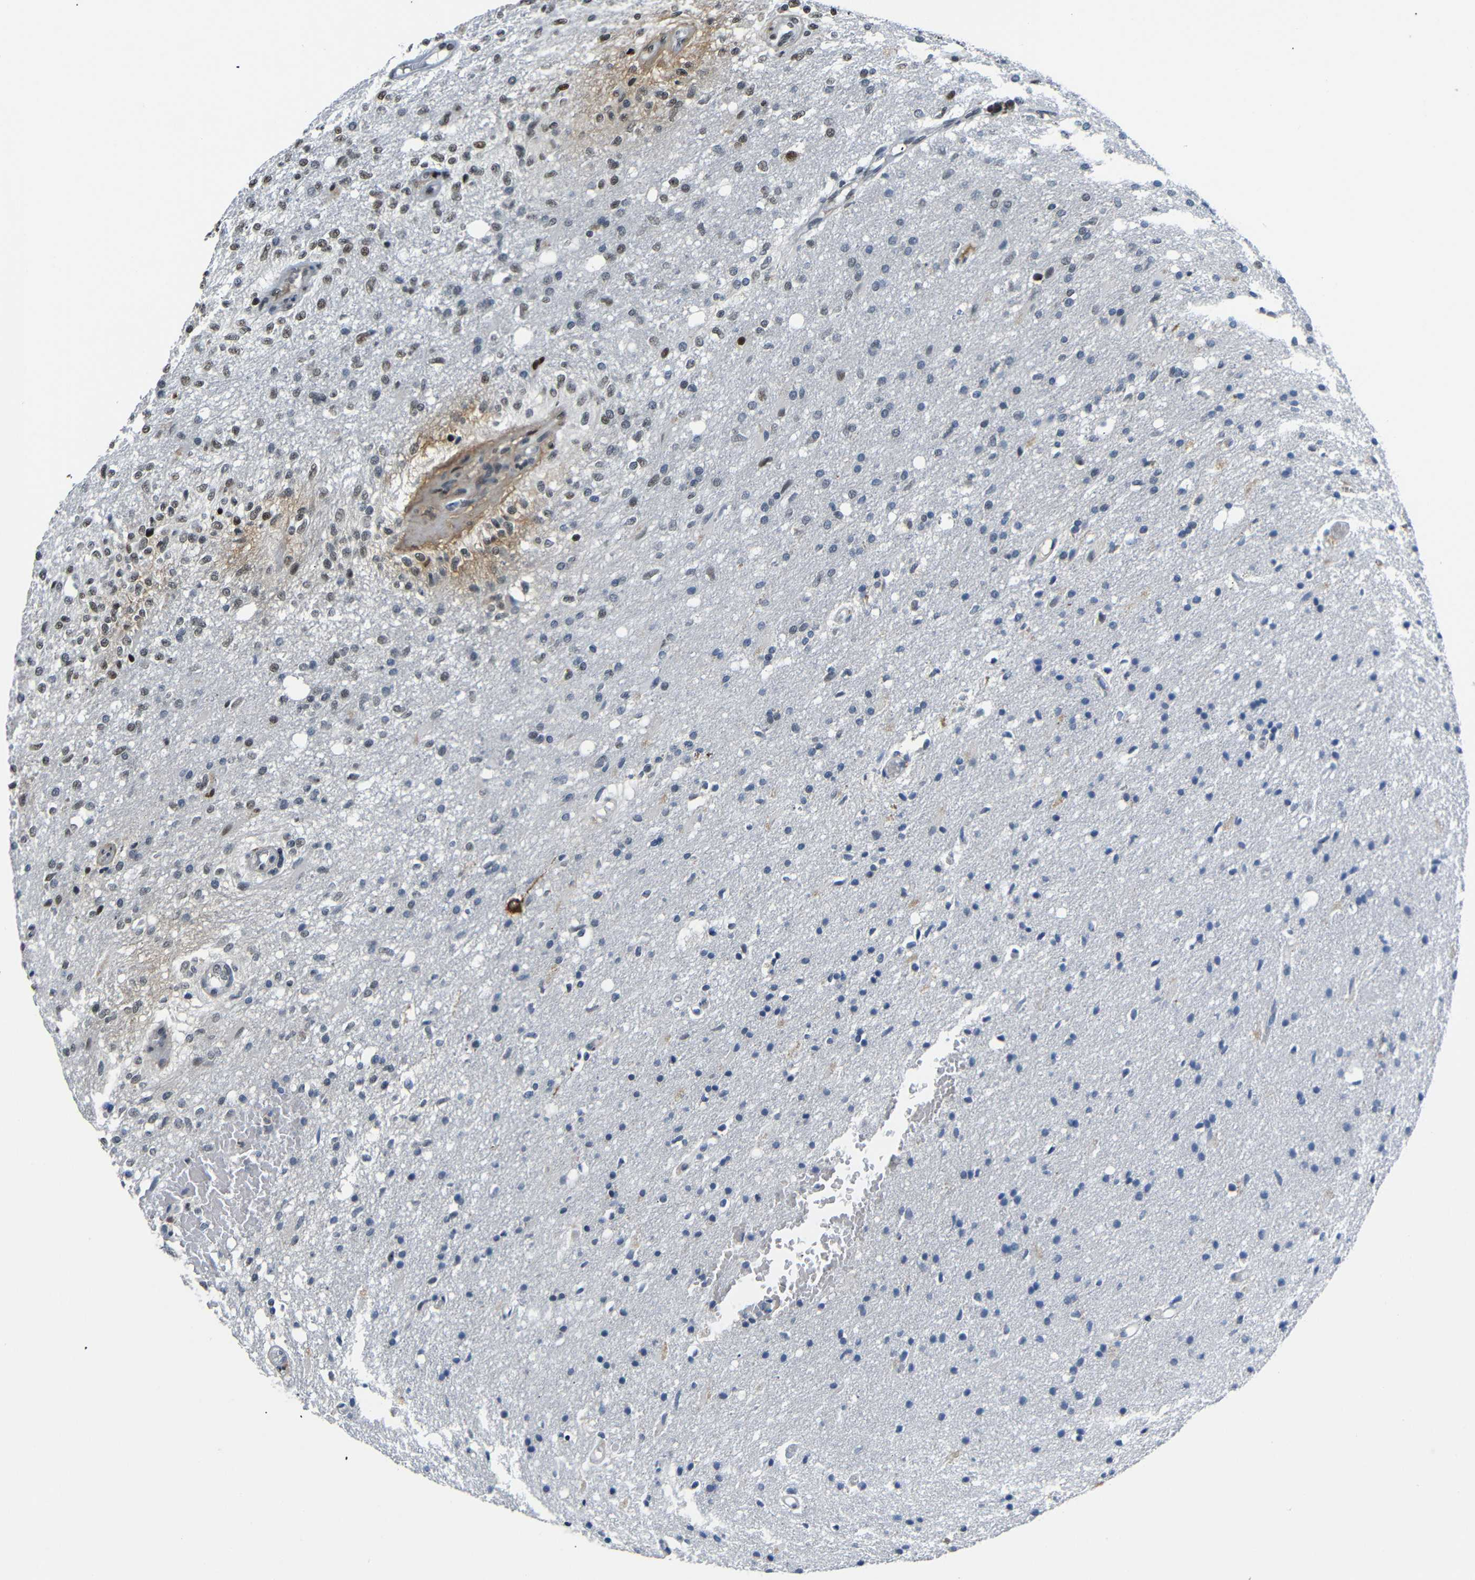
{"staining": {"intensity": "moderate", "quantity": "<25%", "location": "nuclear"}, "tissue": "glioma", "cell_type": "Tumor cells", "image_type": "cancer", "snomed": [{"axis": "morphology", "description": "Normal tissue, NOS"}, {"axis": "morphology", "description": "Glioma, malignant, High grade"}, {"axis": "topography", "description": "Cerebral cortex"}], "caption": "Malignant high-grade glioma tissue shows moderate nuclear positivity in approximately <25% of tumor cells", "gene": "SETDB2", "patient": {"sex": "male", "age": 77}}